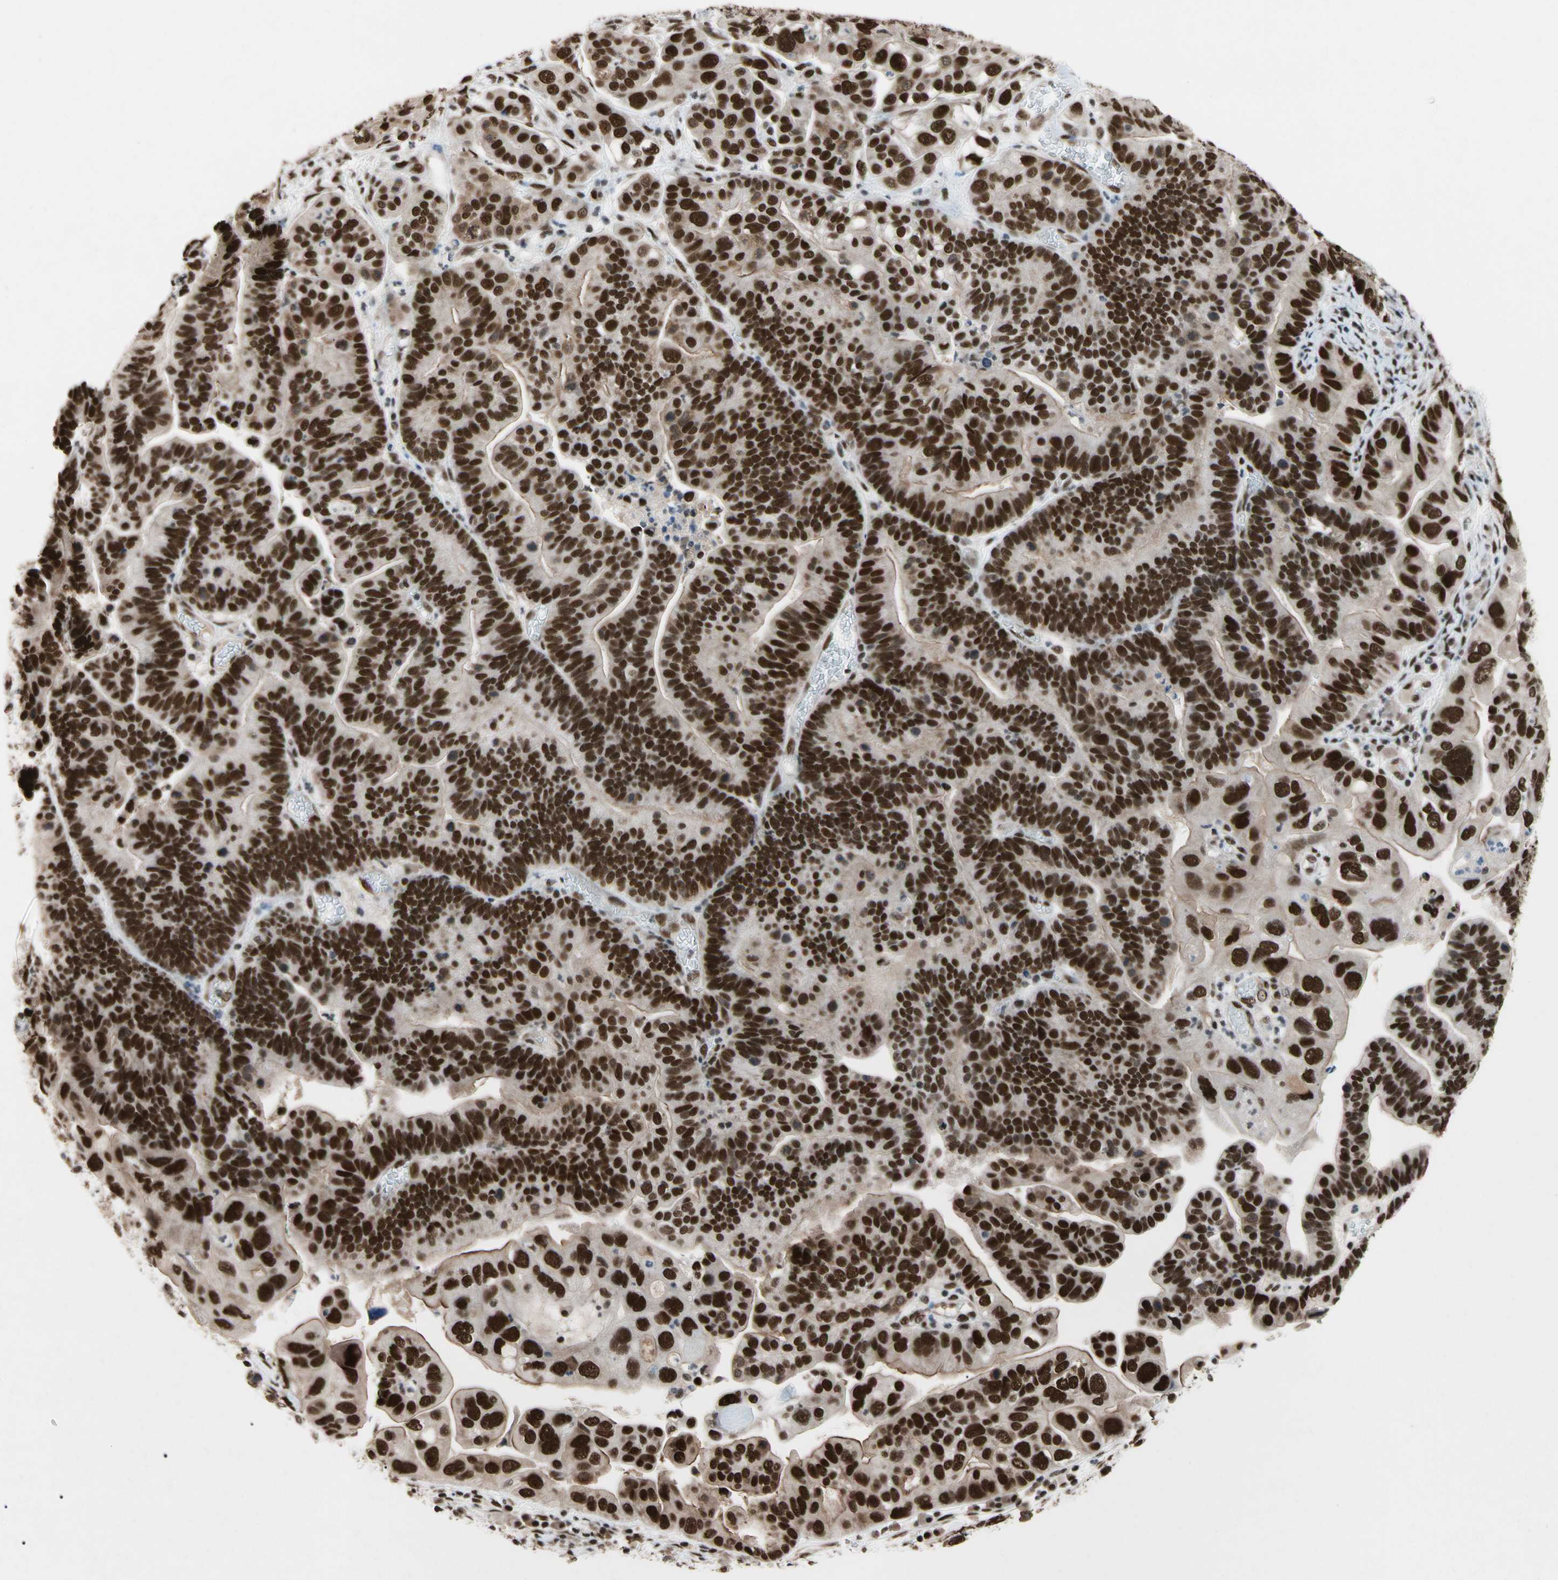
{"staining": {"intensity": "strong", "quantity": ">75%", "location": "nuclear"}, "tissue": "ovarian cancer", "cell_type": "Tumor cells", "image_type": "cancer", "snomed": [{"axis": "morphology", "description": "Cystadenocarcinoma, serous, NOS"}, {"axis": "topography", "description": "Ovary"}], "caption": "Protein staining shows strong nuclear positivity in about >75% of tumor cells in ovarian serous cystadenocarcinoma.", "gene": "FAM98B", "patient": {"sex": "female", "age": 56}}